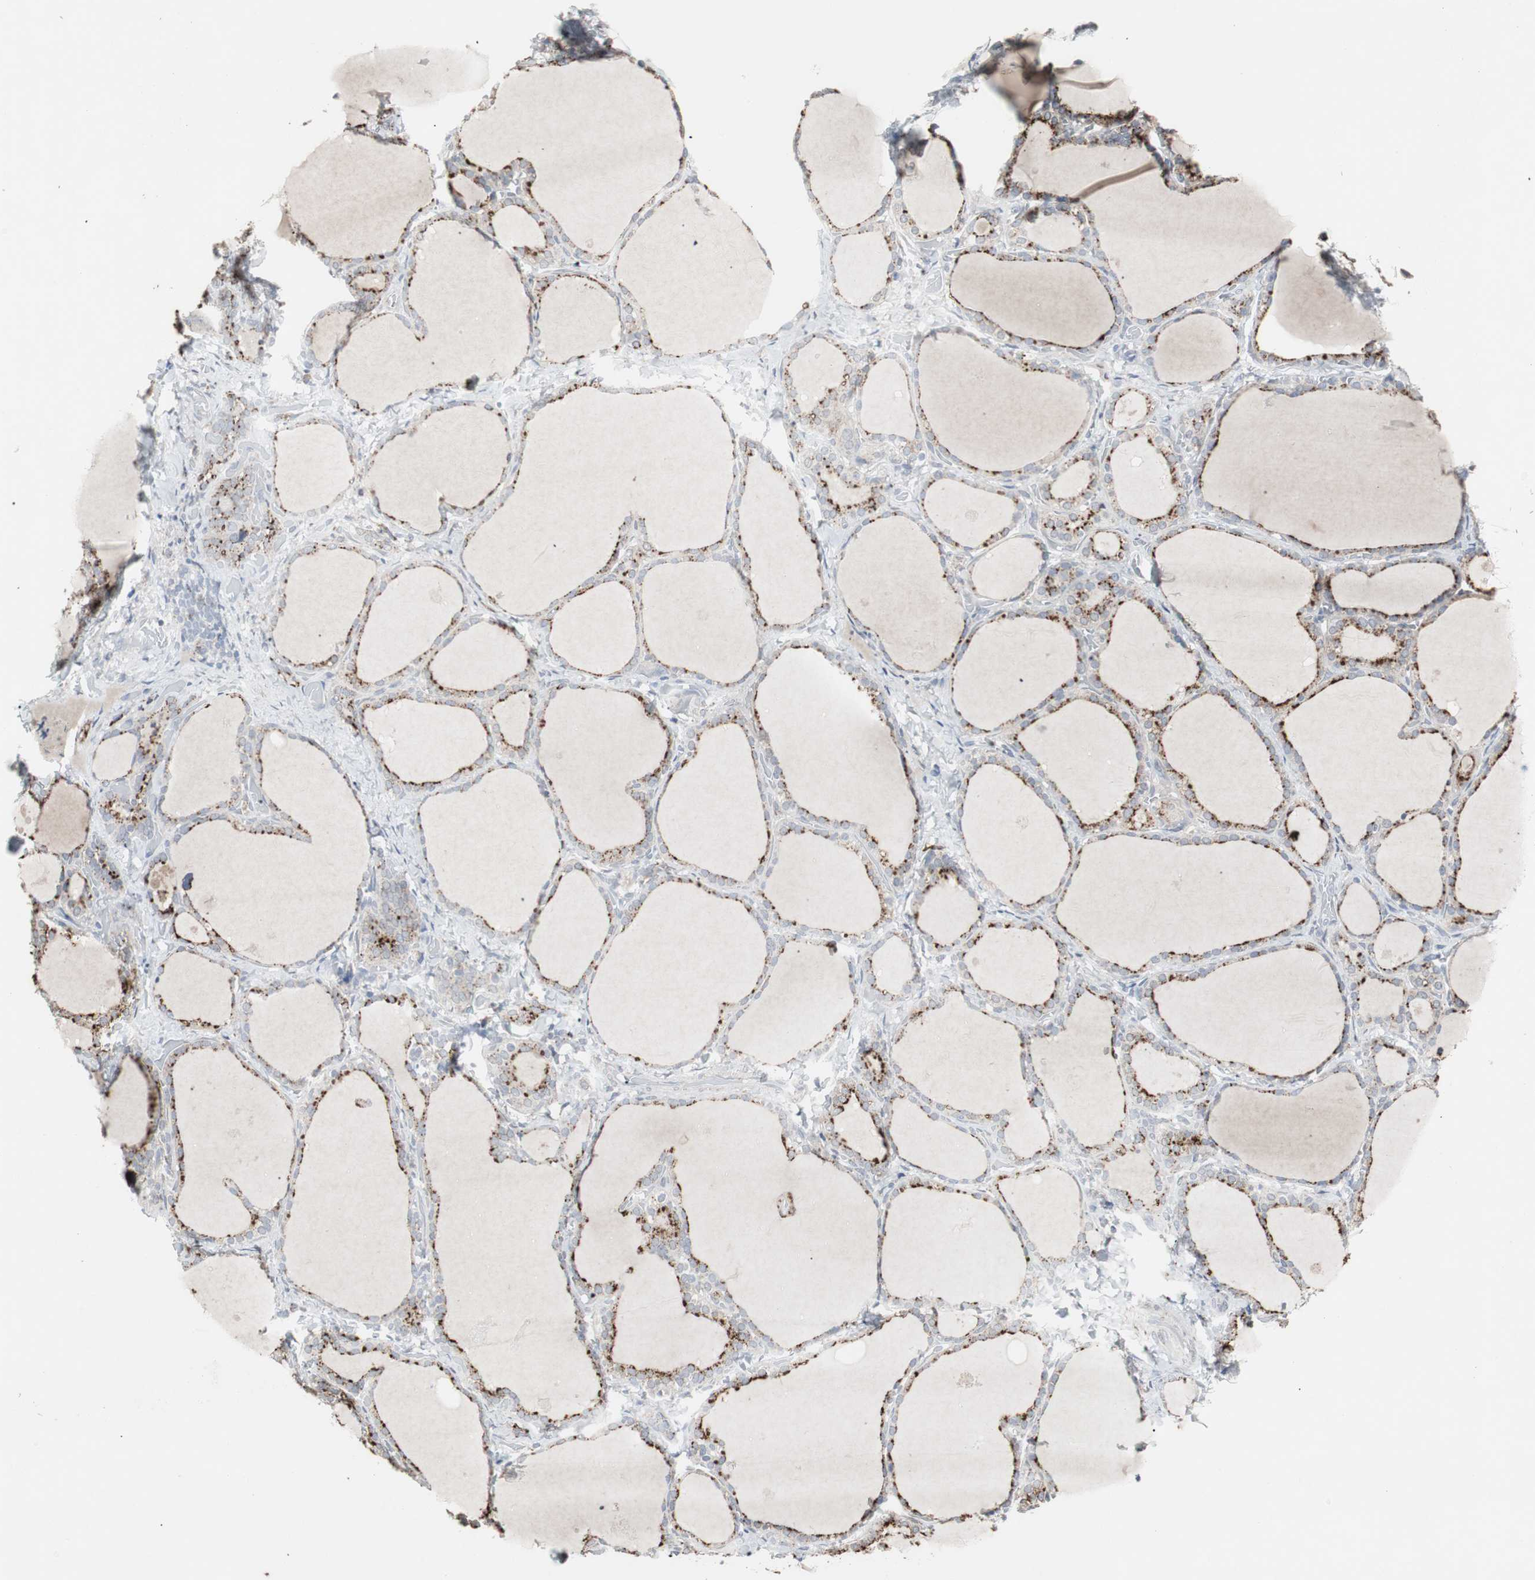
{"staining": {"intensity": "strong", "quantity": ">75%", "location": "cytoplasmic/membranous"}, "tissue": "thyroid gland", "cell_type": "Glandular cells", "image_type": "normal", "snomed": [{"axis": "morphology", "description": "Normal tissue, NOS"}, {"axis": "morphology", "description": "Papillary adenocarcinoma, NOS"}, {"axis": "topography", "description": "Thyroid gland"}], "caption": "Protein positivity by IHC demonstrates strong cytoplasmic/membranous expression in approximately >75% of glandular cells in normal thyroid gland. Immunohistochemistry stains the protein in brown and the nuclei are stained blue.", "gene": "GBA1", "patient": {"sex": "female", "age": 30}}